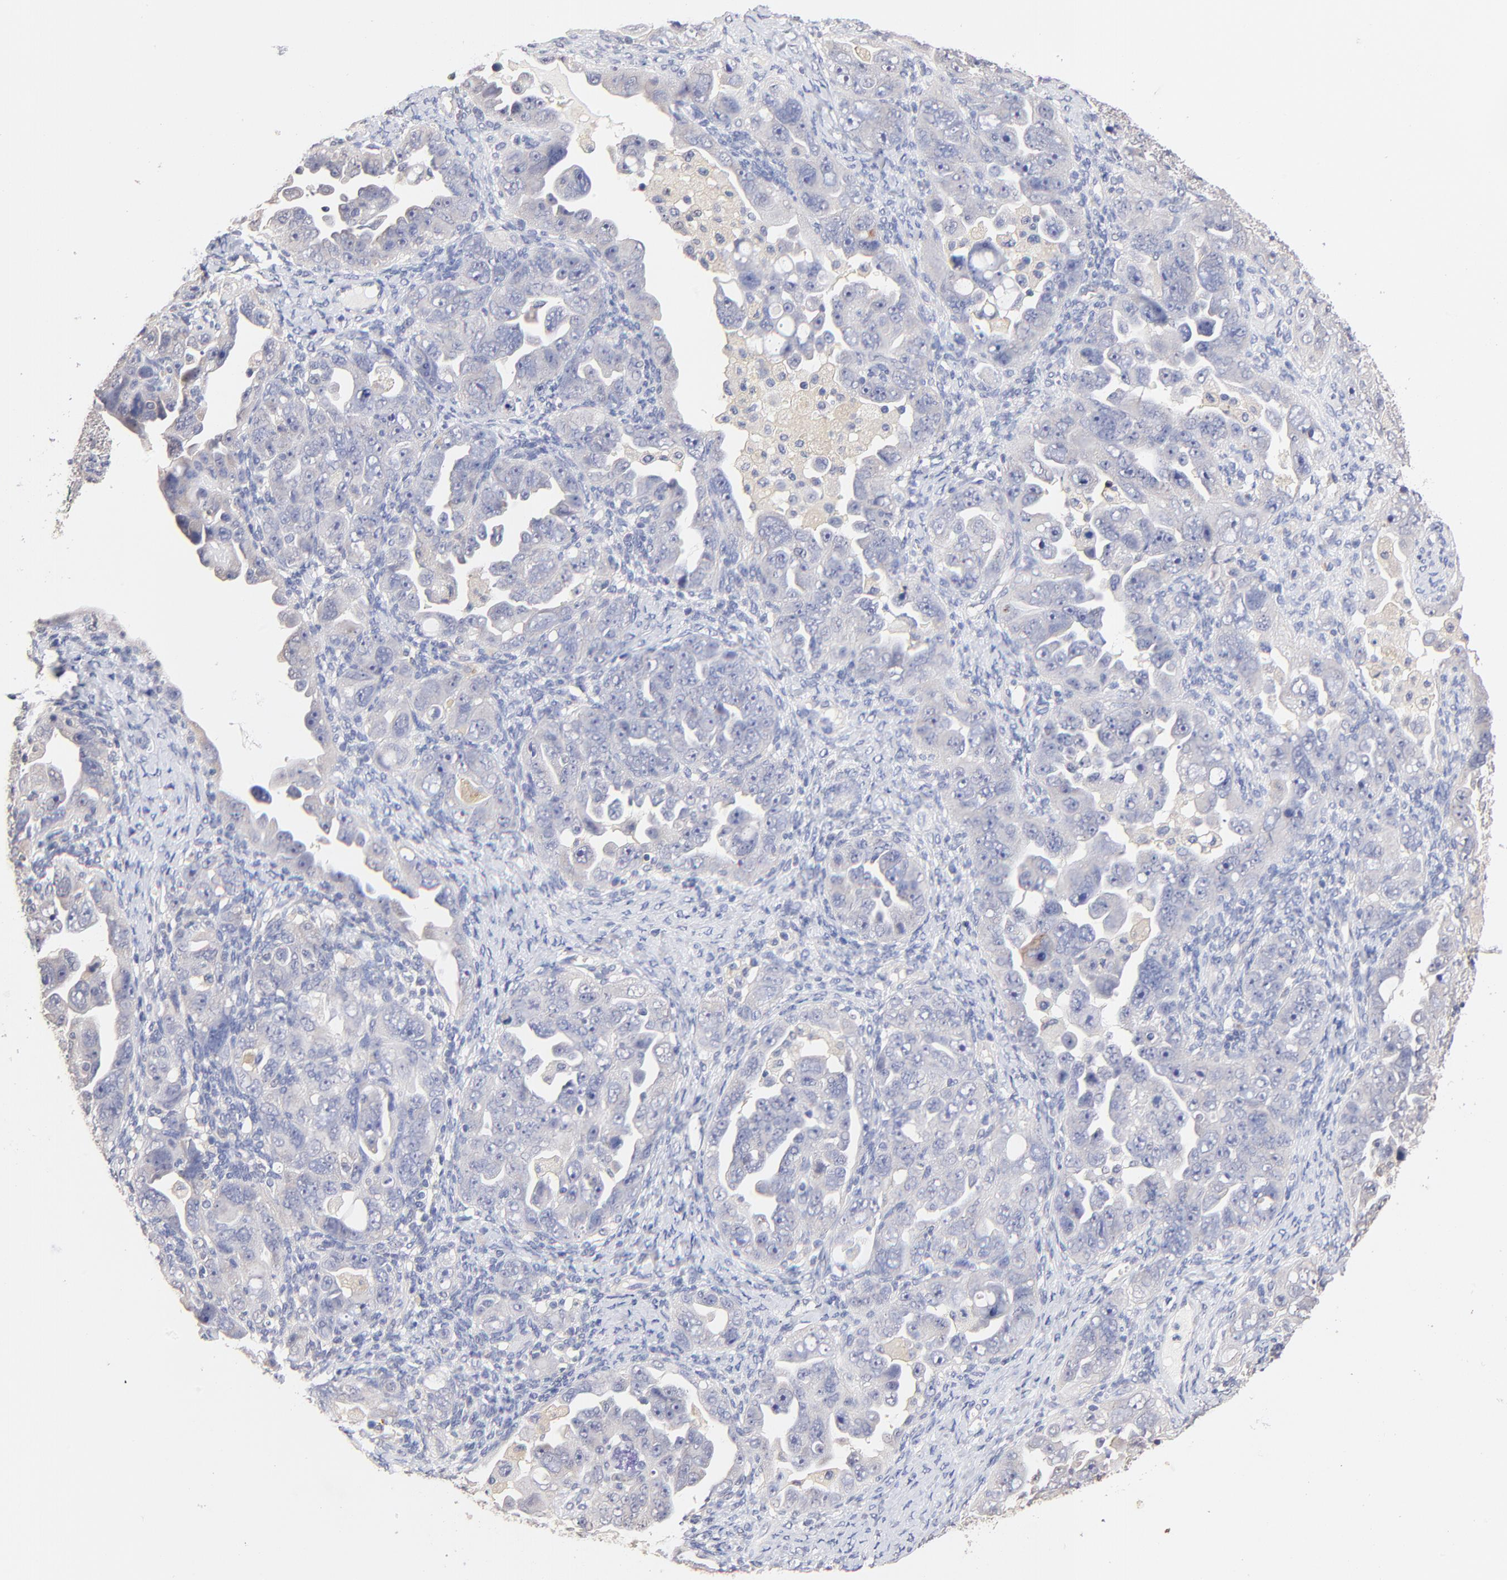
{"staining": {"intensity": "negative", "quantity": "none", "location": "none"}, "tissue": "ovarian cancer", "cell_type": "Tumor cells", "image_type": "cancer", "snomed": [{"axis": "morphology", "description": "Cystadenocarcinoma, serous, NOS"}, {"axis": "topography", "description": "Ovary"}], "caption": "Tumor cells show no significant expression in ovarian cancer. (Brightfield microscopy of DAB (3,3'-diaminobenzidine) immunohistochemistry (IHC) at high magnification).", "gene": "RIBC2", "patient": {"sex": "female", "age": 66}}